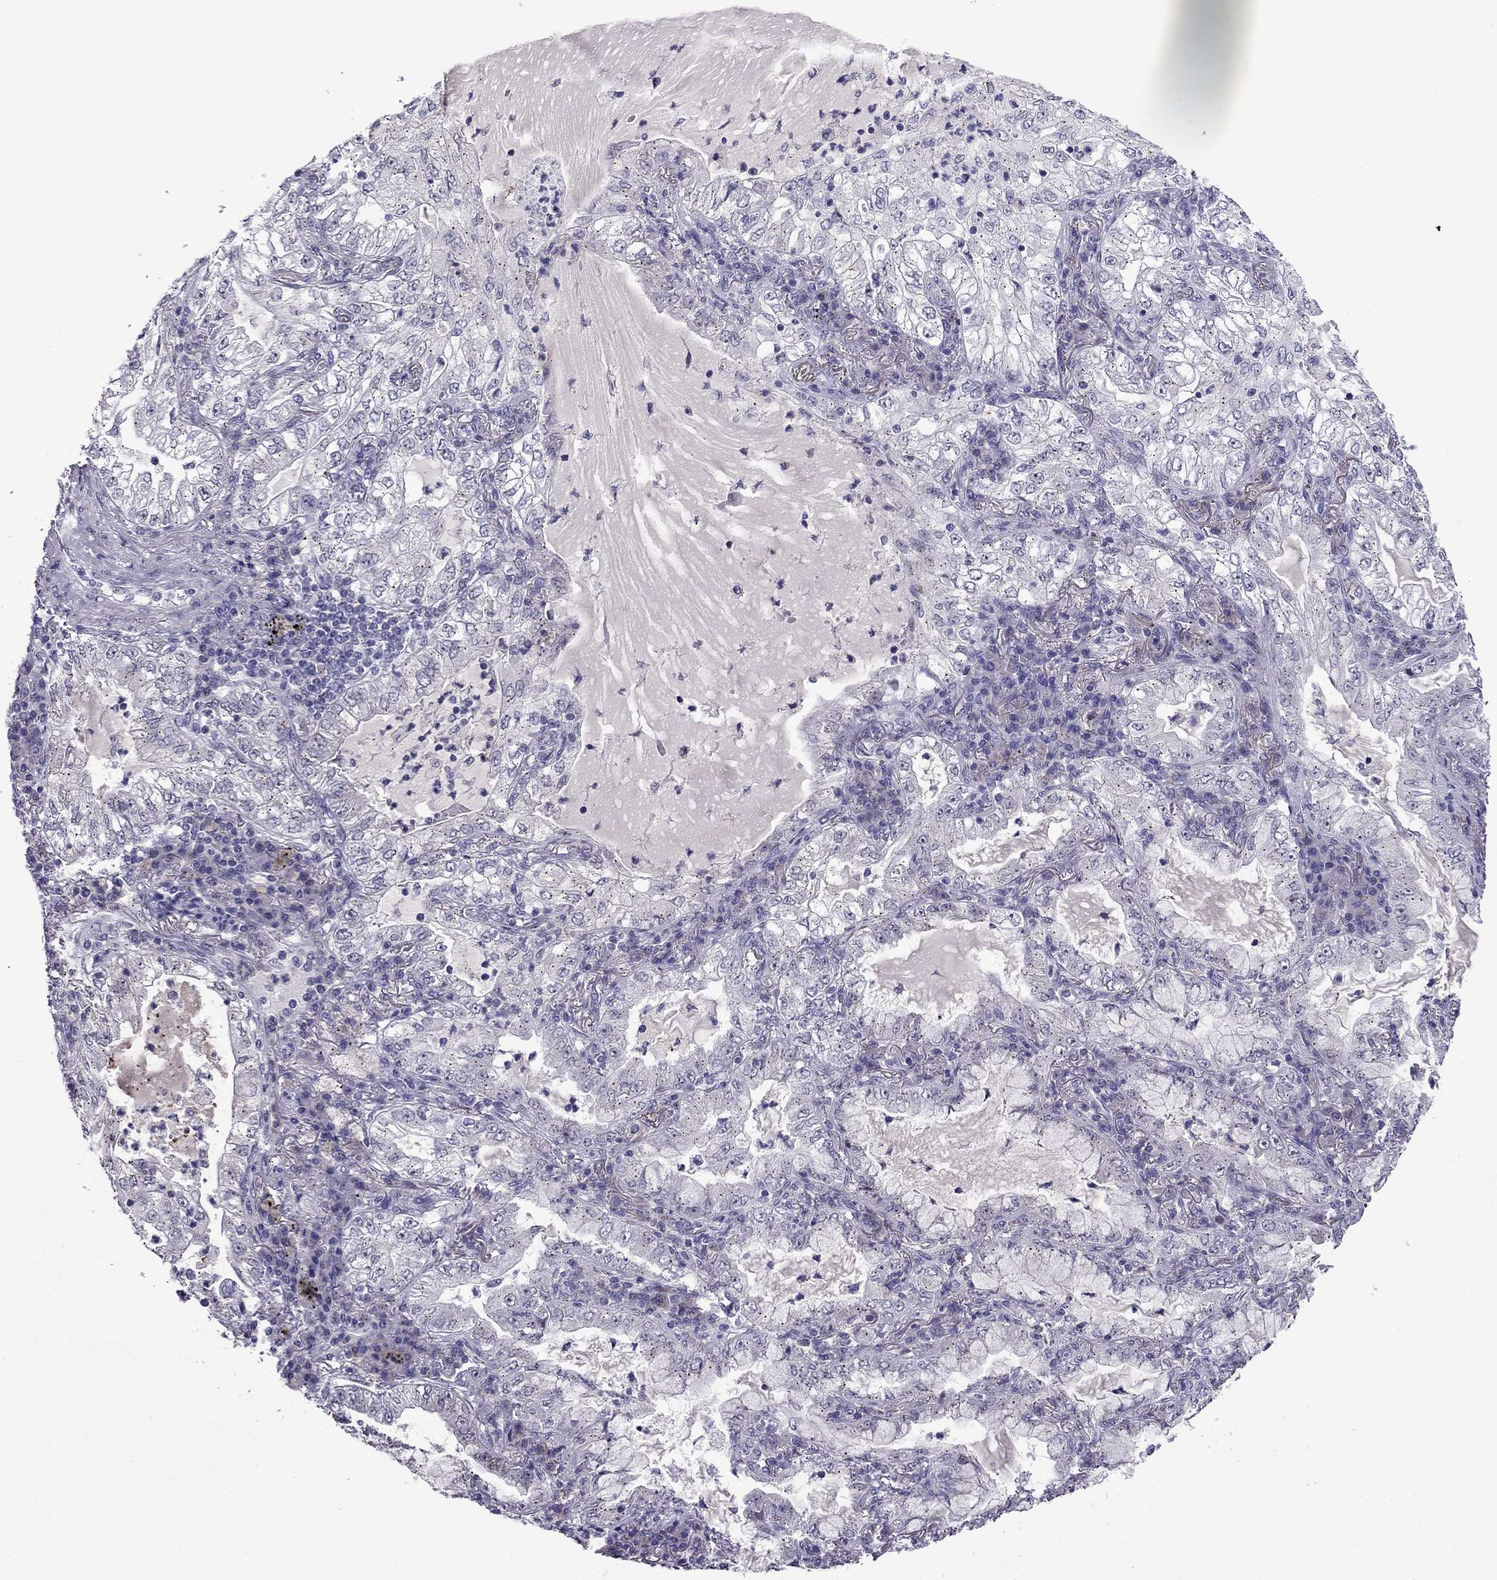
{"staining": {"intensity": "negative", "quantity": "none", "location": "none"}, "tissue": "lung cancer", "cell_type": "Tumor cells", "image_type": "cancer", "snomed": [{"axis": "morphology", "description": "Adenocarcinoma, NOS"}, {"axis": "topography", "description": "Lung"}], "caption": "DAB (3,3'-diaminobenzidine) immunohistochemical staining of lung cancer reveals no significant expression in tumor cells.", "gene": "MYBPH", "patient": {"sex": "female", "age": 73}}